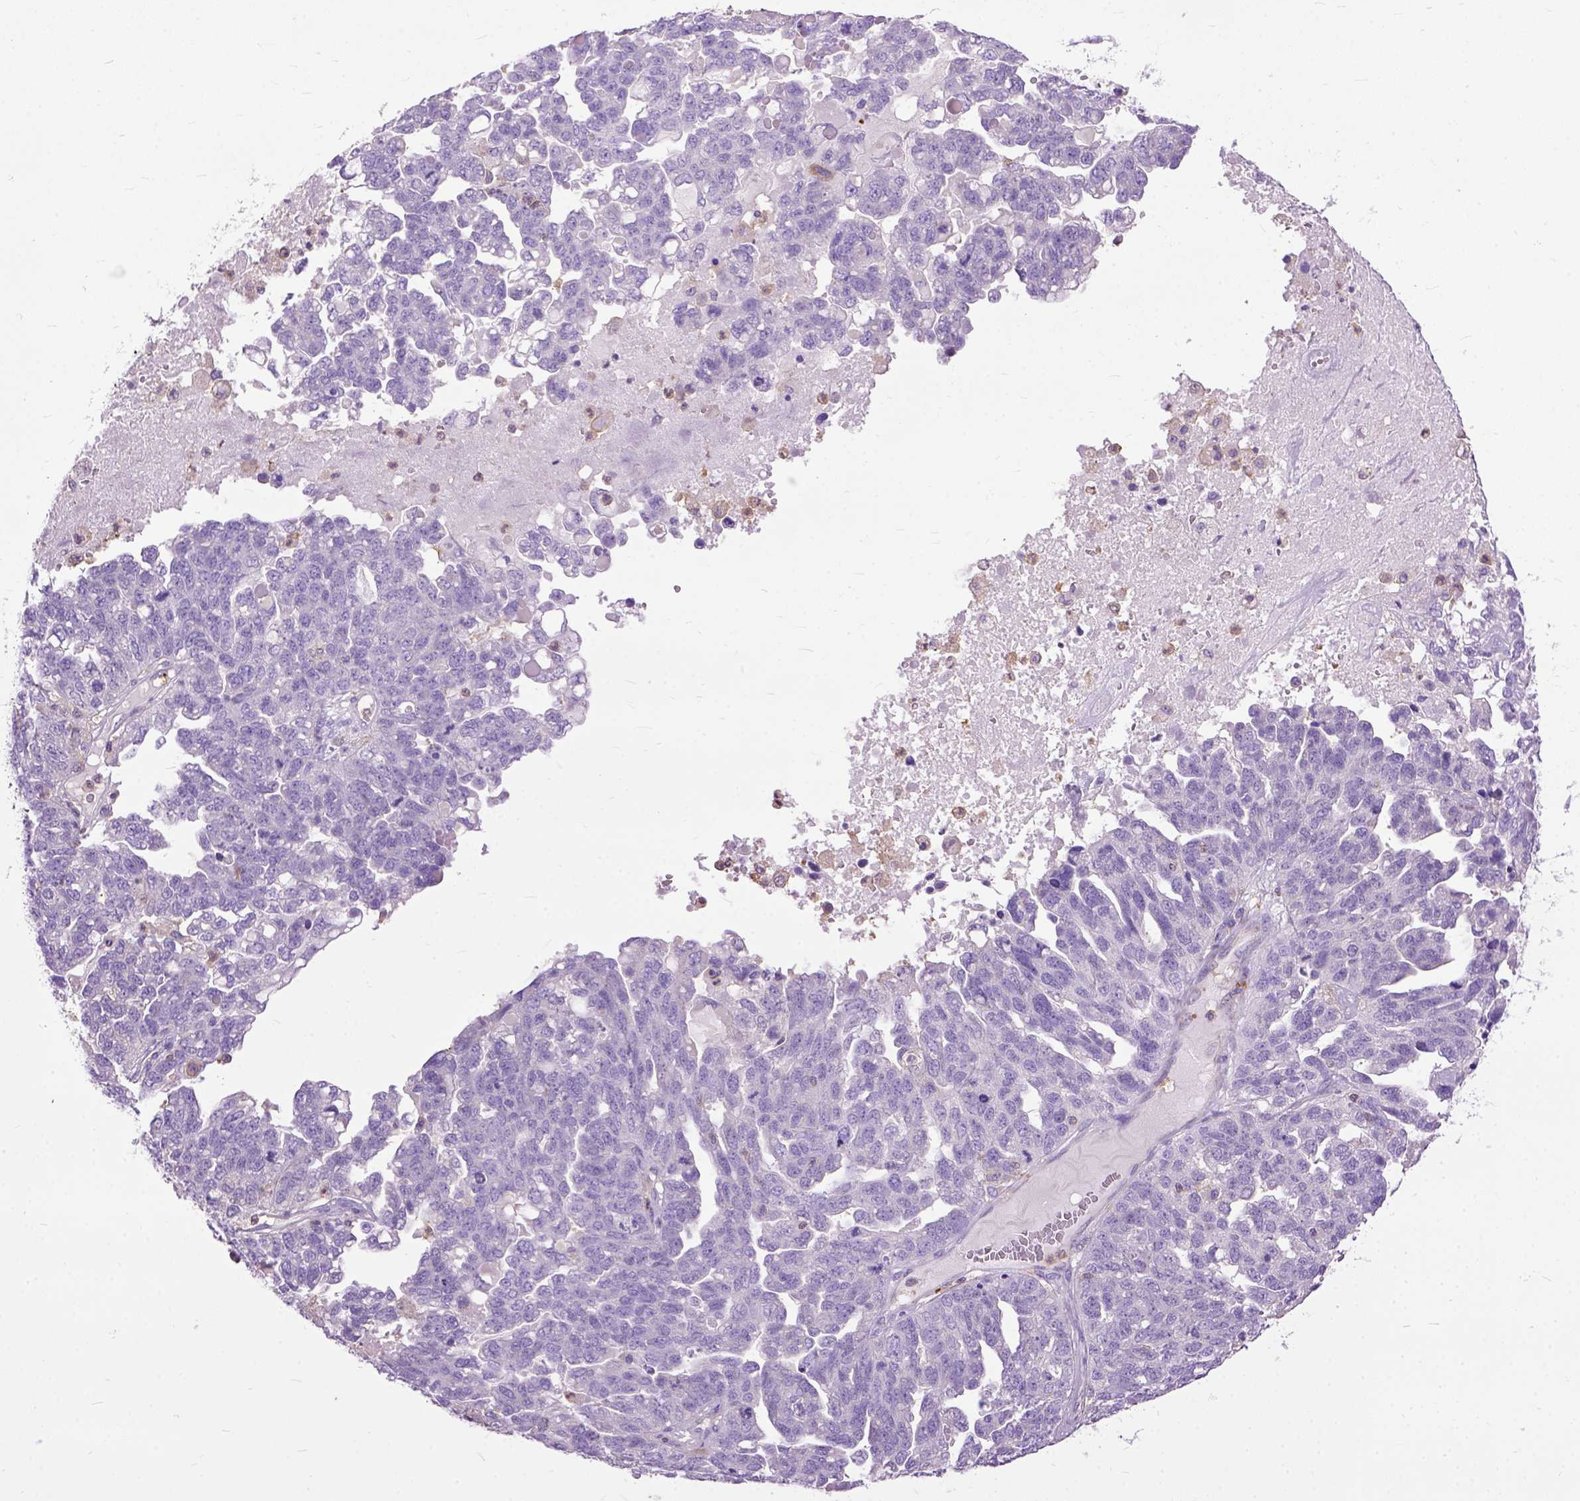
{"staining": {"intensity": "negative", "quantity": "none", "location": "none"}, "tissue": "ovarian cancer", "cell_type": "Tumor cells", "image_type": "cancer", "snomed": [{"axis": "morphology", "description": "Cystadenocarcinoma, serous, NOS"}, {"axis": "topography", "description": "Ovary"}], "caption": "Protein analysis of ovarian serous cystadenocarcinoma displays no significant positivity in tumor cells.", "gene": "NAMPT", "patient": {"sex": "female", "age": 71}}